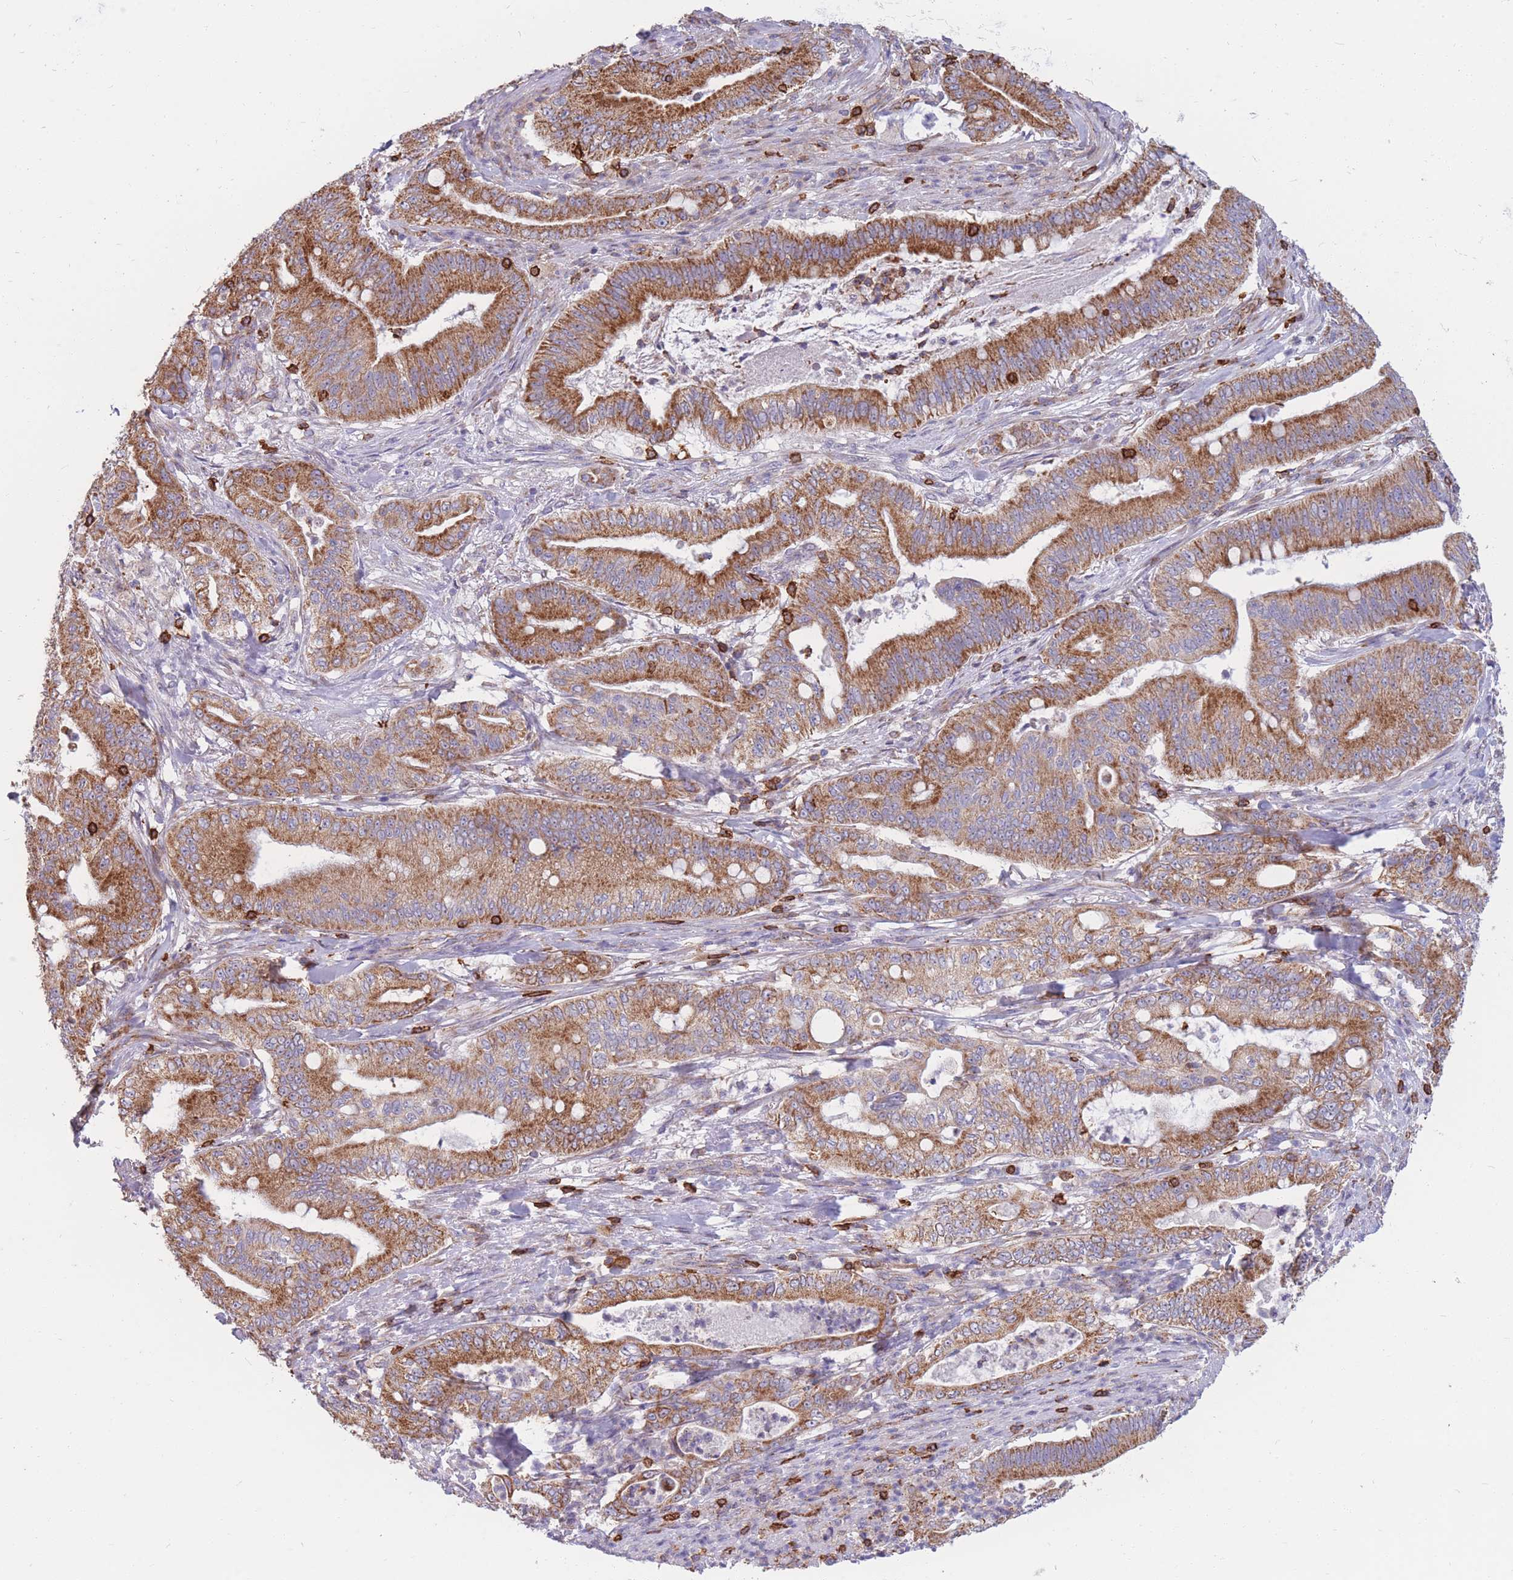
{"staining": {"intensity": "moderate", "quantity": ">75%", "location": "cytoplasmic/membranous"}, "tissue": "pancreatic cancer", "cell_type": "Tumor cells", "image_type": "cancer", "snomed": [{"axis": "morphology", "description": "Adenocarcinoma, NOS"}, {"axis": "topography", "description": "Pancreas"}], "caption": "Protein expression by IHC demonstrates moderate cytoplasmic/membranous positivity in about >75% of tumor cells in pancreatic cancer.", "gene": "MRPL54", "patient": {"sex": "male", "age": 71}}